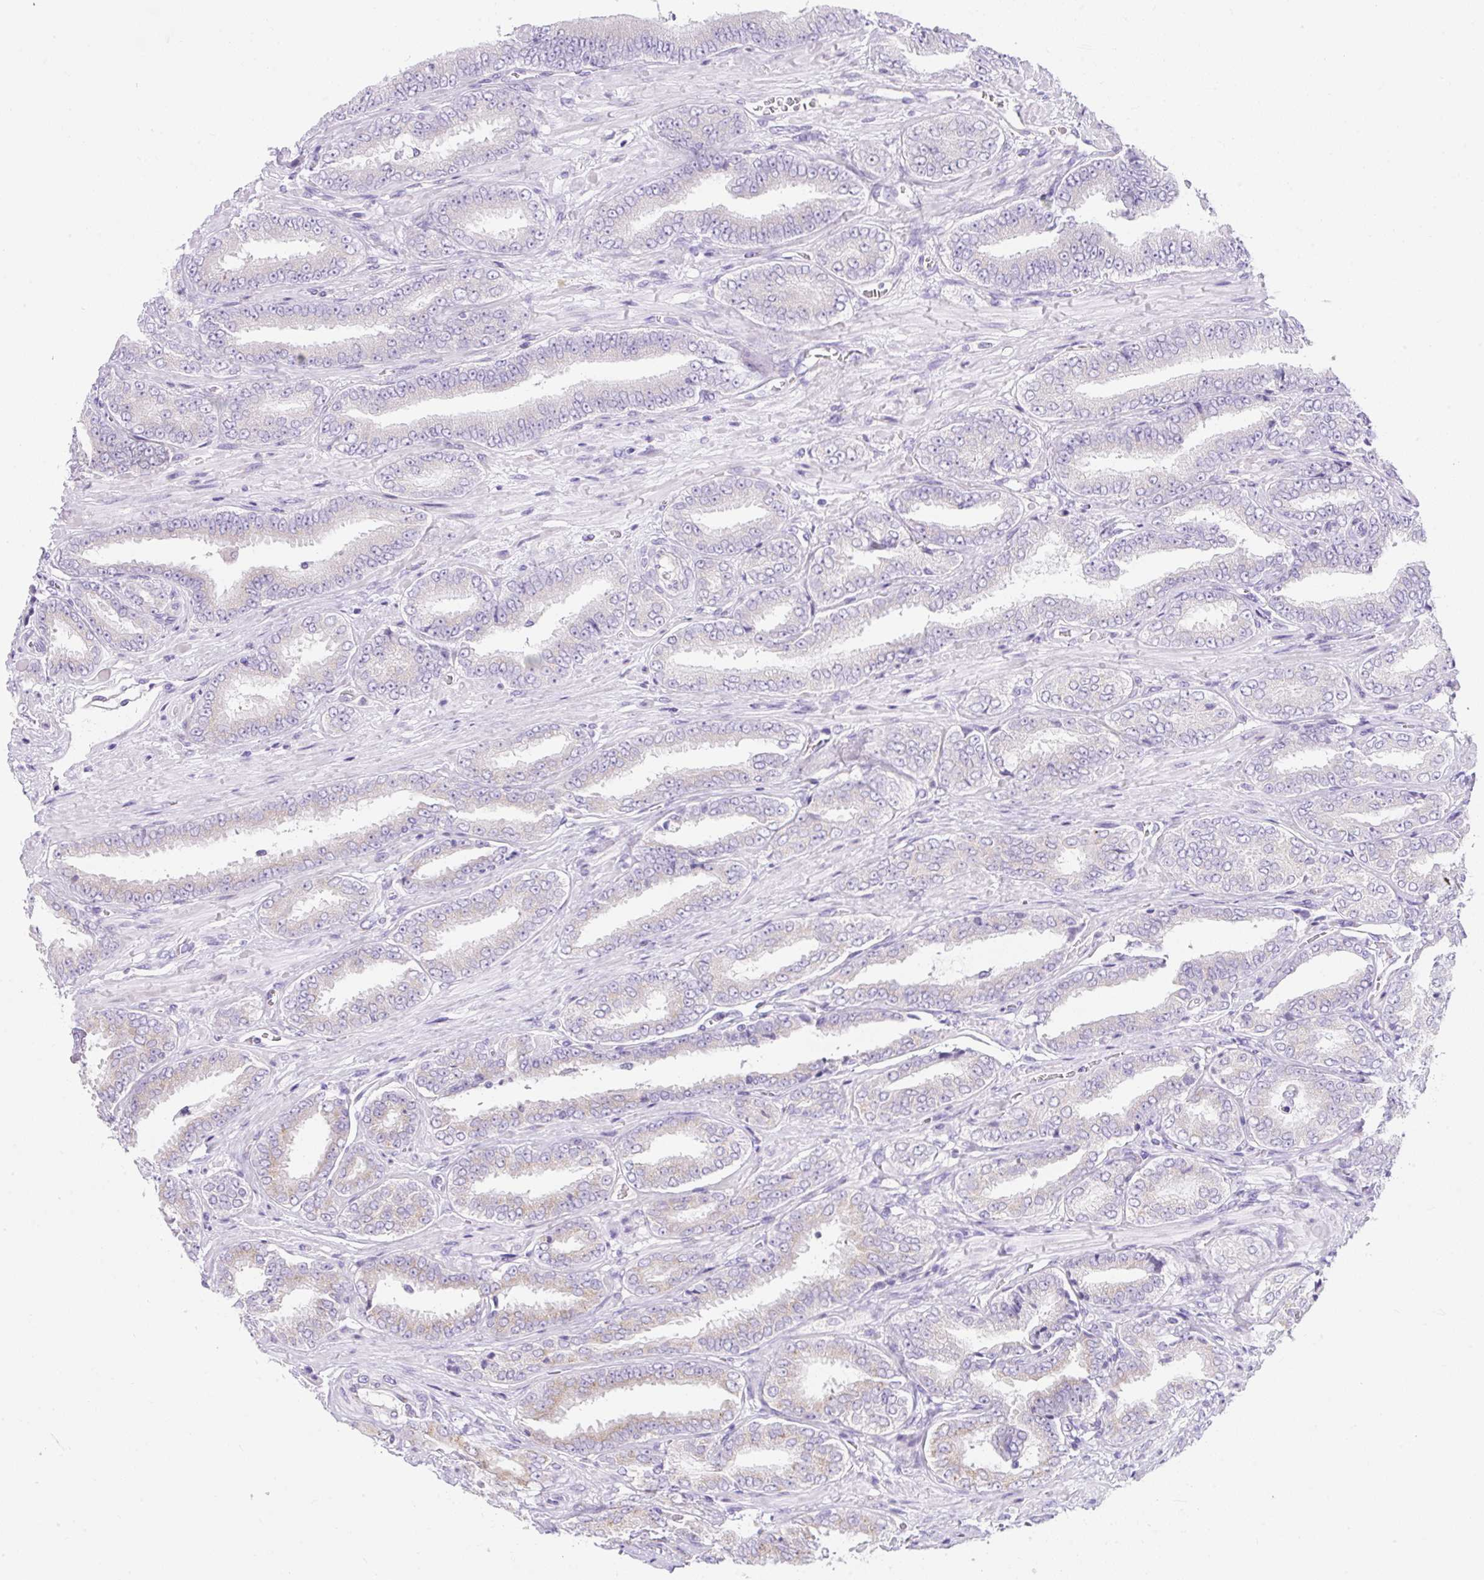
{"staining": {"intensity": "moderate", "quantity": "25%-75%", "location": "cytoplasmic/membranous"}, "tissue": "prostate cancer", "cell_type": "Tumor cells", "image_type": "cancer", "snomed": [{"axis": "morphology", "description": "Adenocarcinoma, High grade"}, {"axis": "topography", "description": "Prostate"}], "caption": "Protein expression analysis of prostate cancer (high-grade adenocarcinoma) demonstrates moderate cytoplasmic/membranous expression in about 25%-75% of tumor cells.", "gene": "GOLGA8A", "patient": {"sex": "male", "age": 72}}